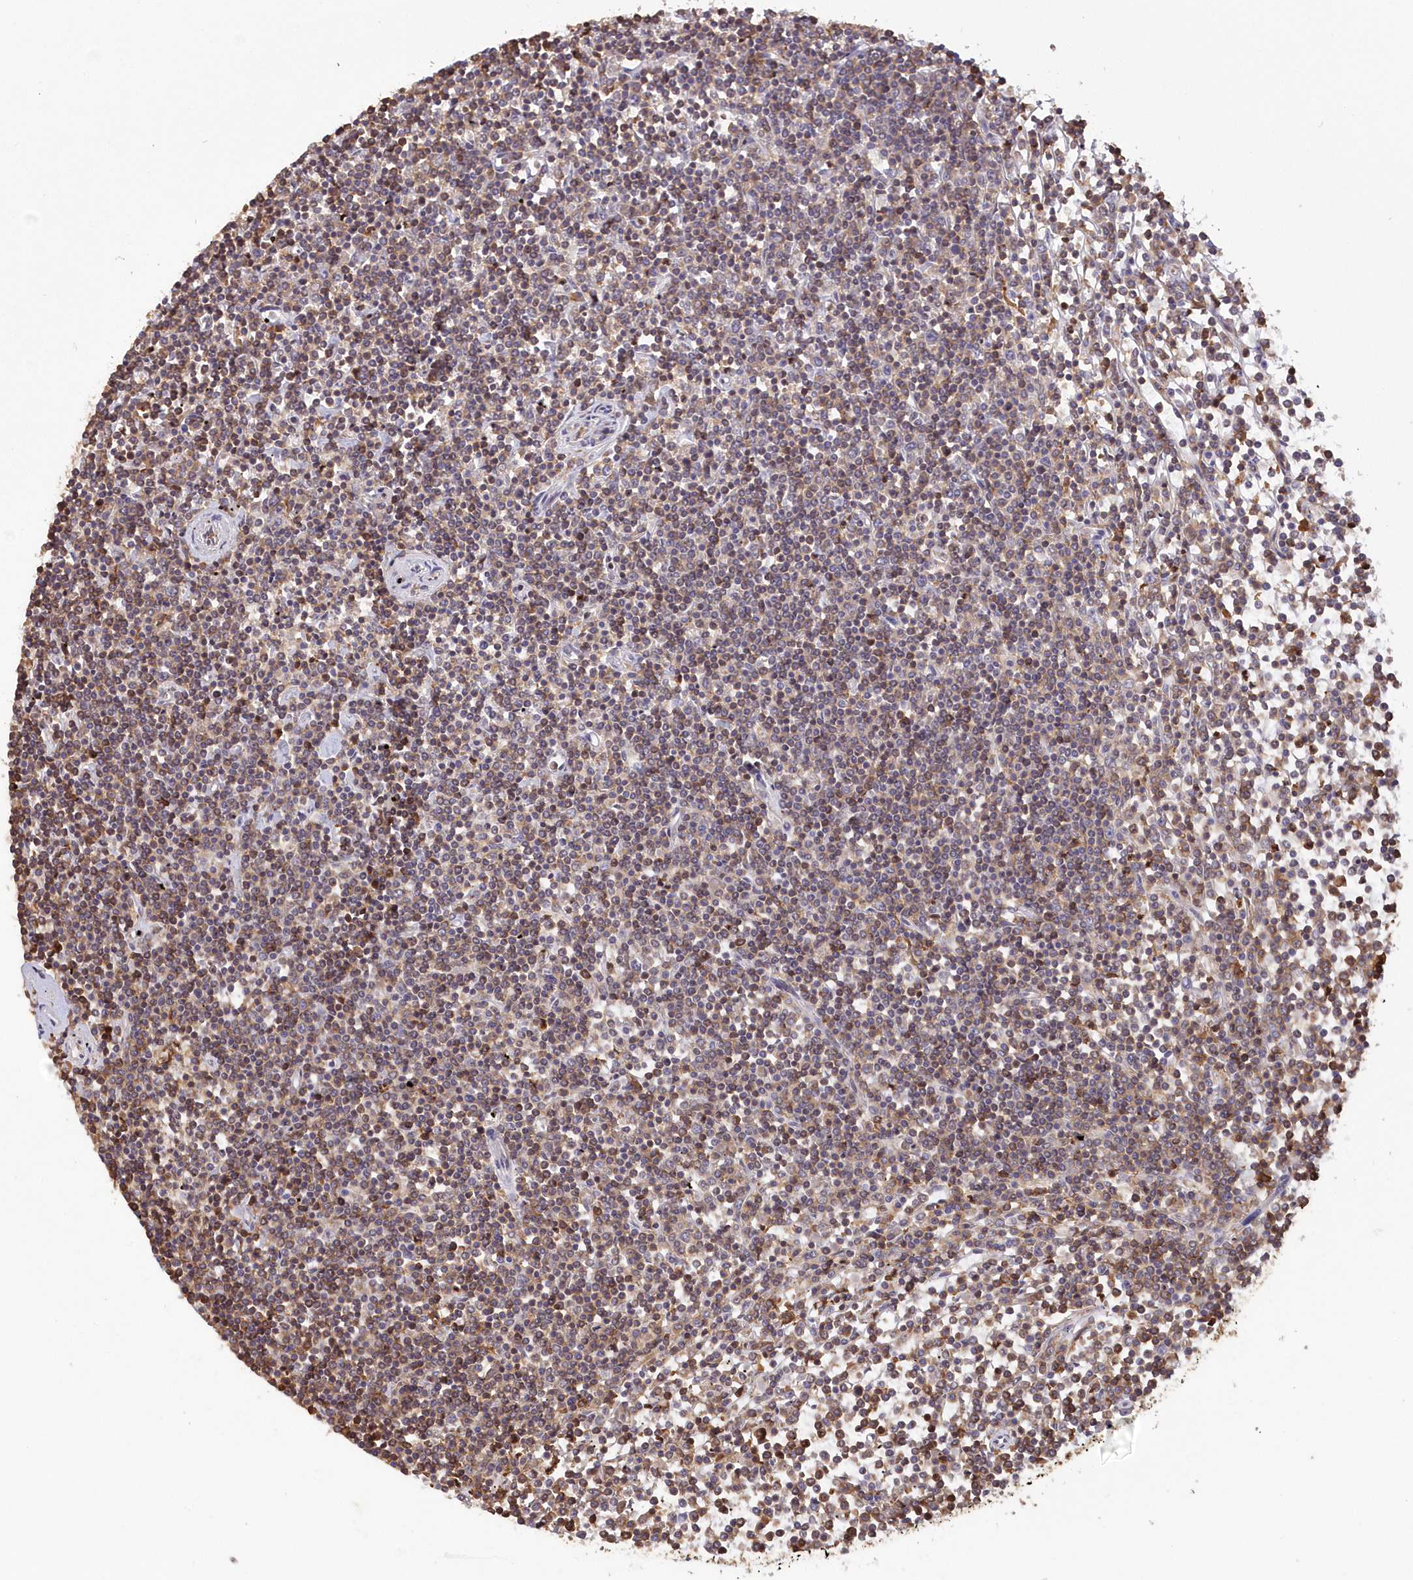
{"staining": {"intensity": "moderate", "quantity": "<25%", "location": "cytoplasmic/membranous"}, "tissue": "lymphoma", "cell_type": "Tumor cells", "image_type": "cancer", "snomed": [{"axis": "morphology", "description": "Malignant lymphoma, non-Hodgkin's type, Low grade"}, {"axis": "topography", "description": "Spleen"}], "caption": "Tumor cells demonstrate moderate cytoplasmic/membranous staining in approximately <25% of cells in lymphoma. Using DAB (brown) and hematoxylin (blue) stains, captured at high magnification using brightfield microscopy.", "gene": "SNED1", "patient": {"sex": "female", "age": 19}}